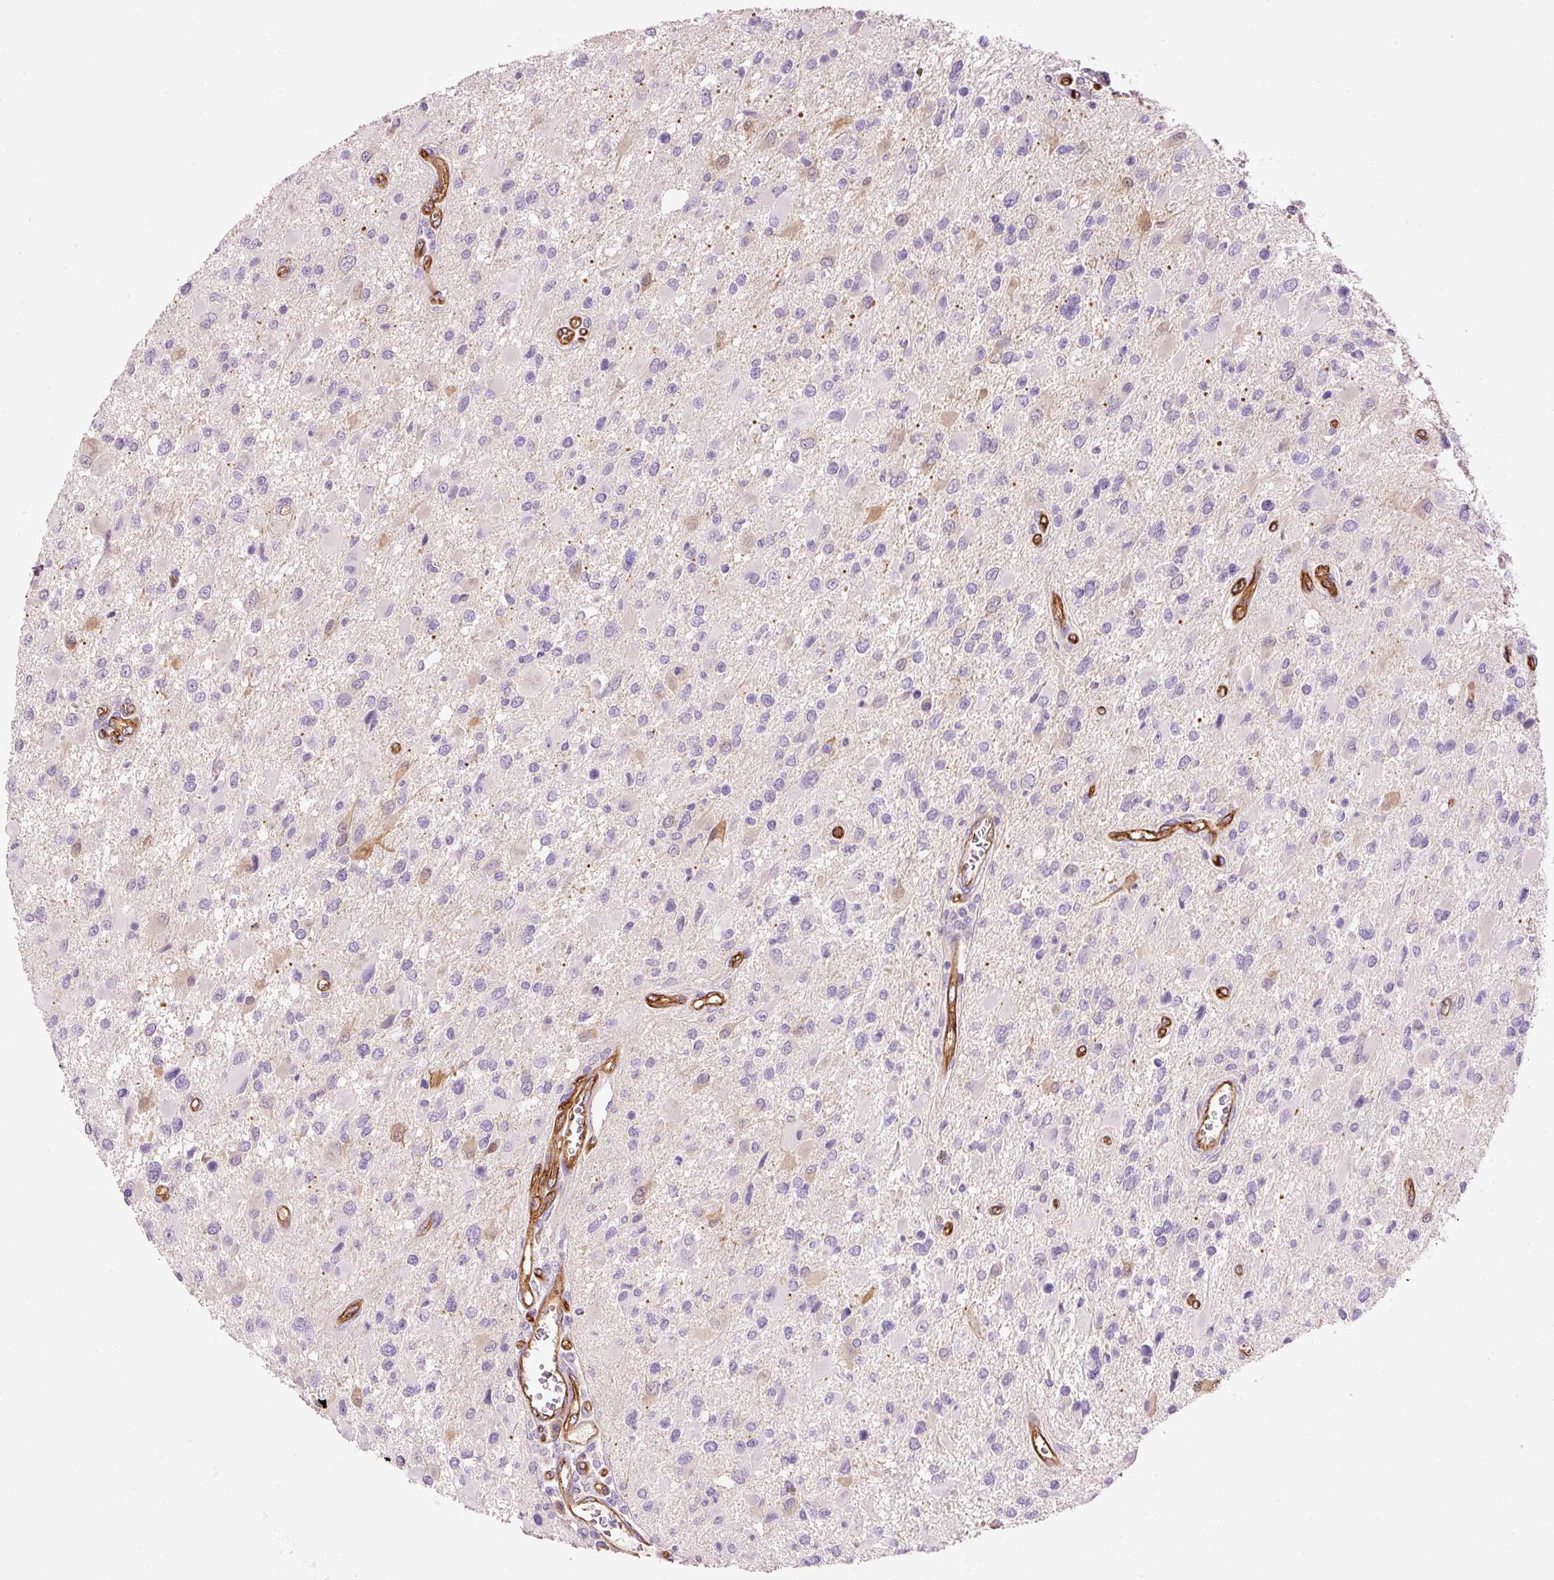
{"staining": {"intensity": "negative", "quantity": "none", "location": "none"}, "tissue": "glioma", "cell_type": "Tumor cells", "image_type": "cancer", "snomed": [{"axis": "morphology", "description": "Glioma, malignant, High grade"}, {"axis": "topography", "description": "Brain"}], "caption": "Photomicrograph shows no significant protein expression in tumor cells of malignant high-grade glioma.", "gene": "SOS2", "patient": {"sex": "male", "age": 53}}